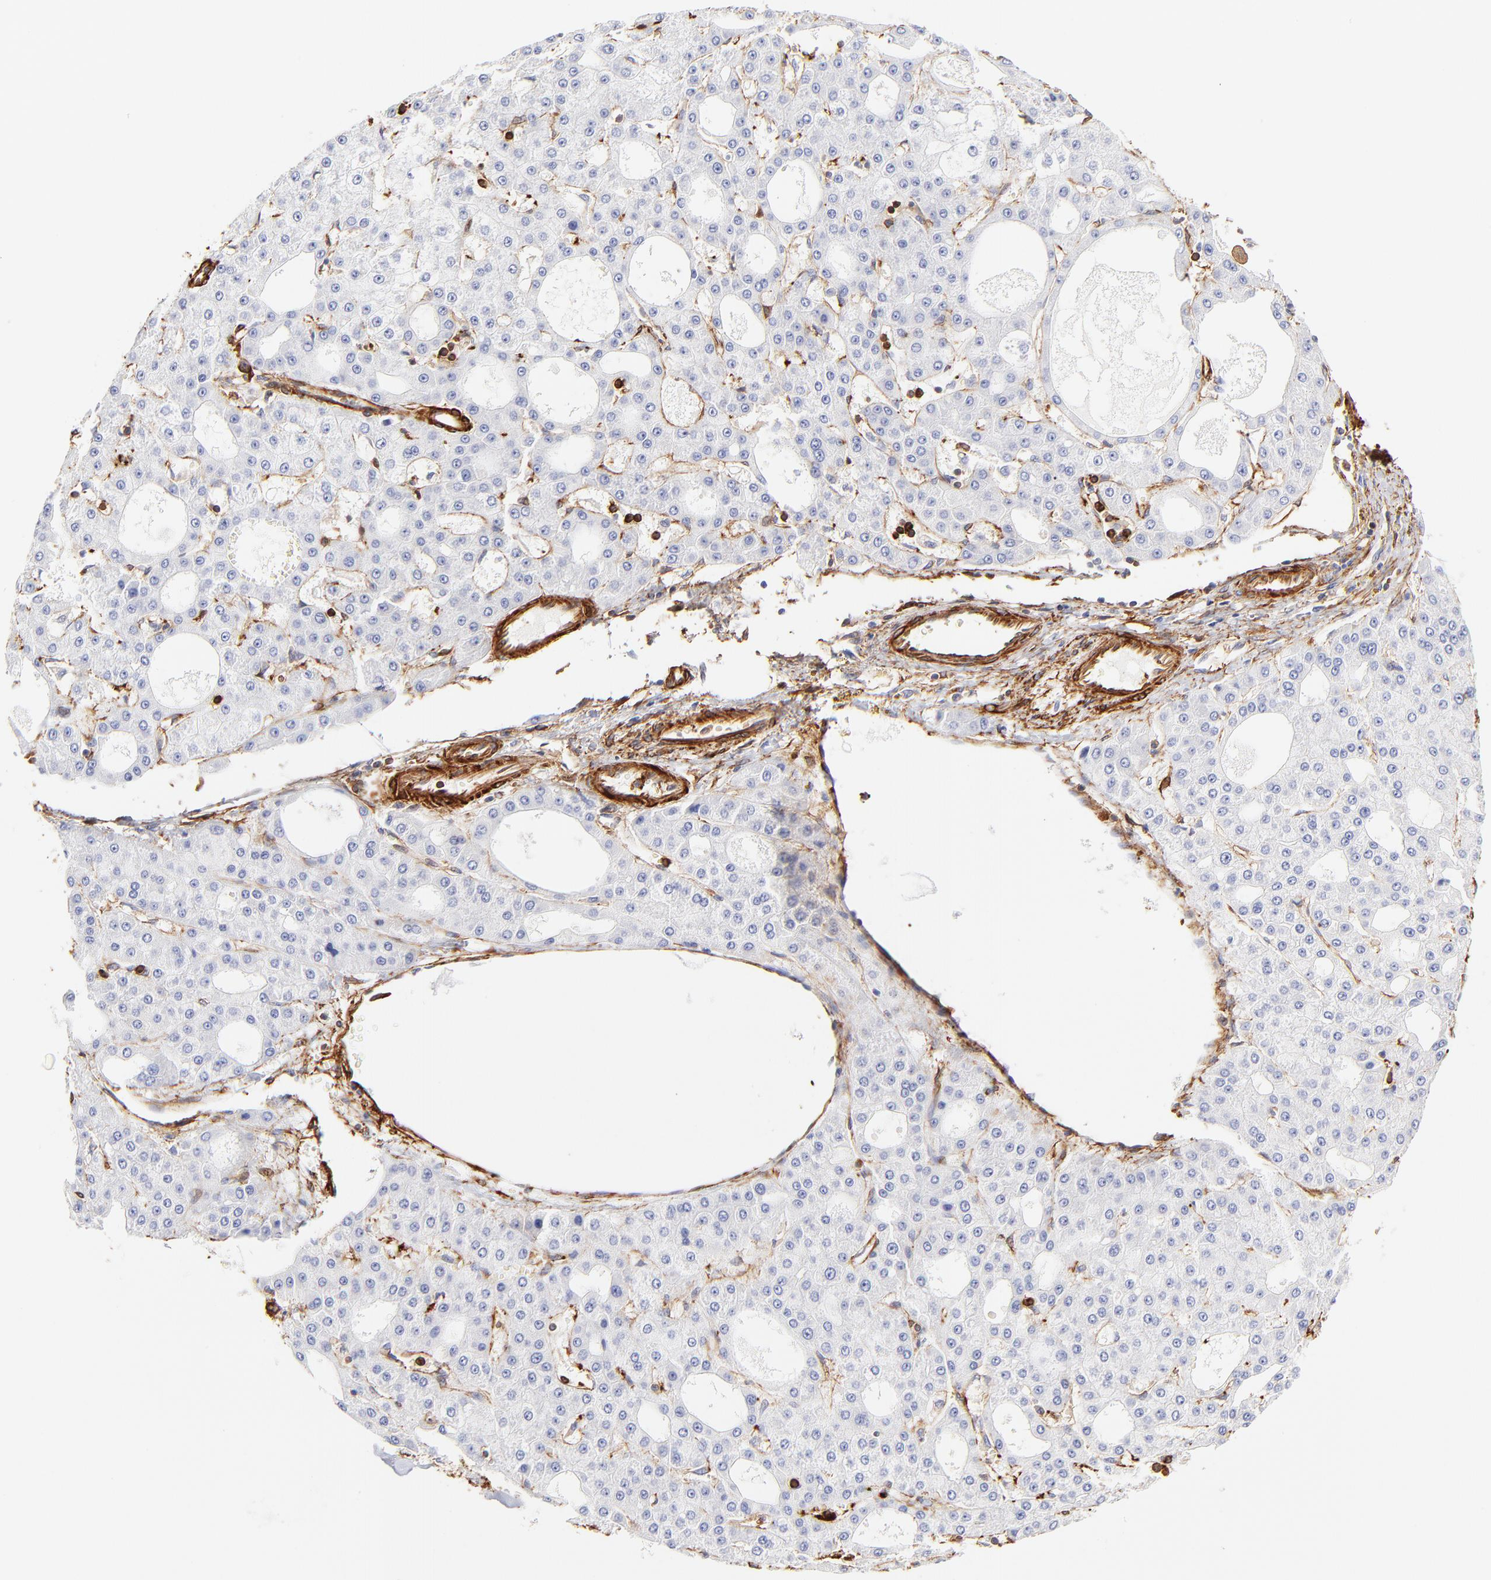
{"staining": {"intensity": "negative", "quantity": "none", "location": "none"}, "tissue": "liver cancer", "cell_type": "Tumor cells", "image_type": "cancer", "snomed": [{"axis": "morphology", "description": "Carcinoma, Hepatocellular, NOS"}, {"axis": "topography", "description": "Liver"}], "caption": "Protein analysis of hepatocellular carcinoma (liver) exhibits no significant expression in tumor cells.", "gene": "FLNA", "patient": {"sex": "male", "age": 47}}